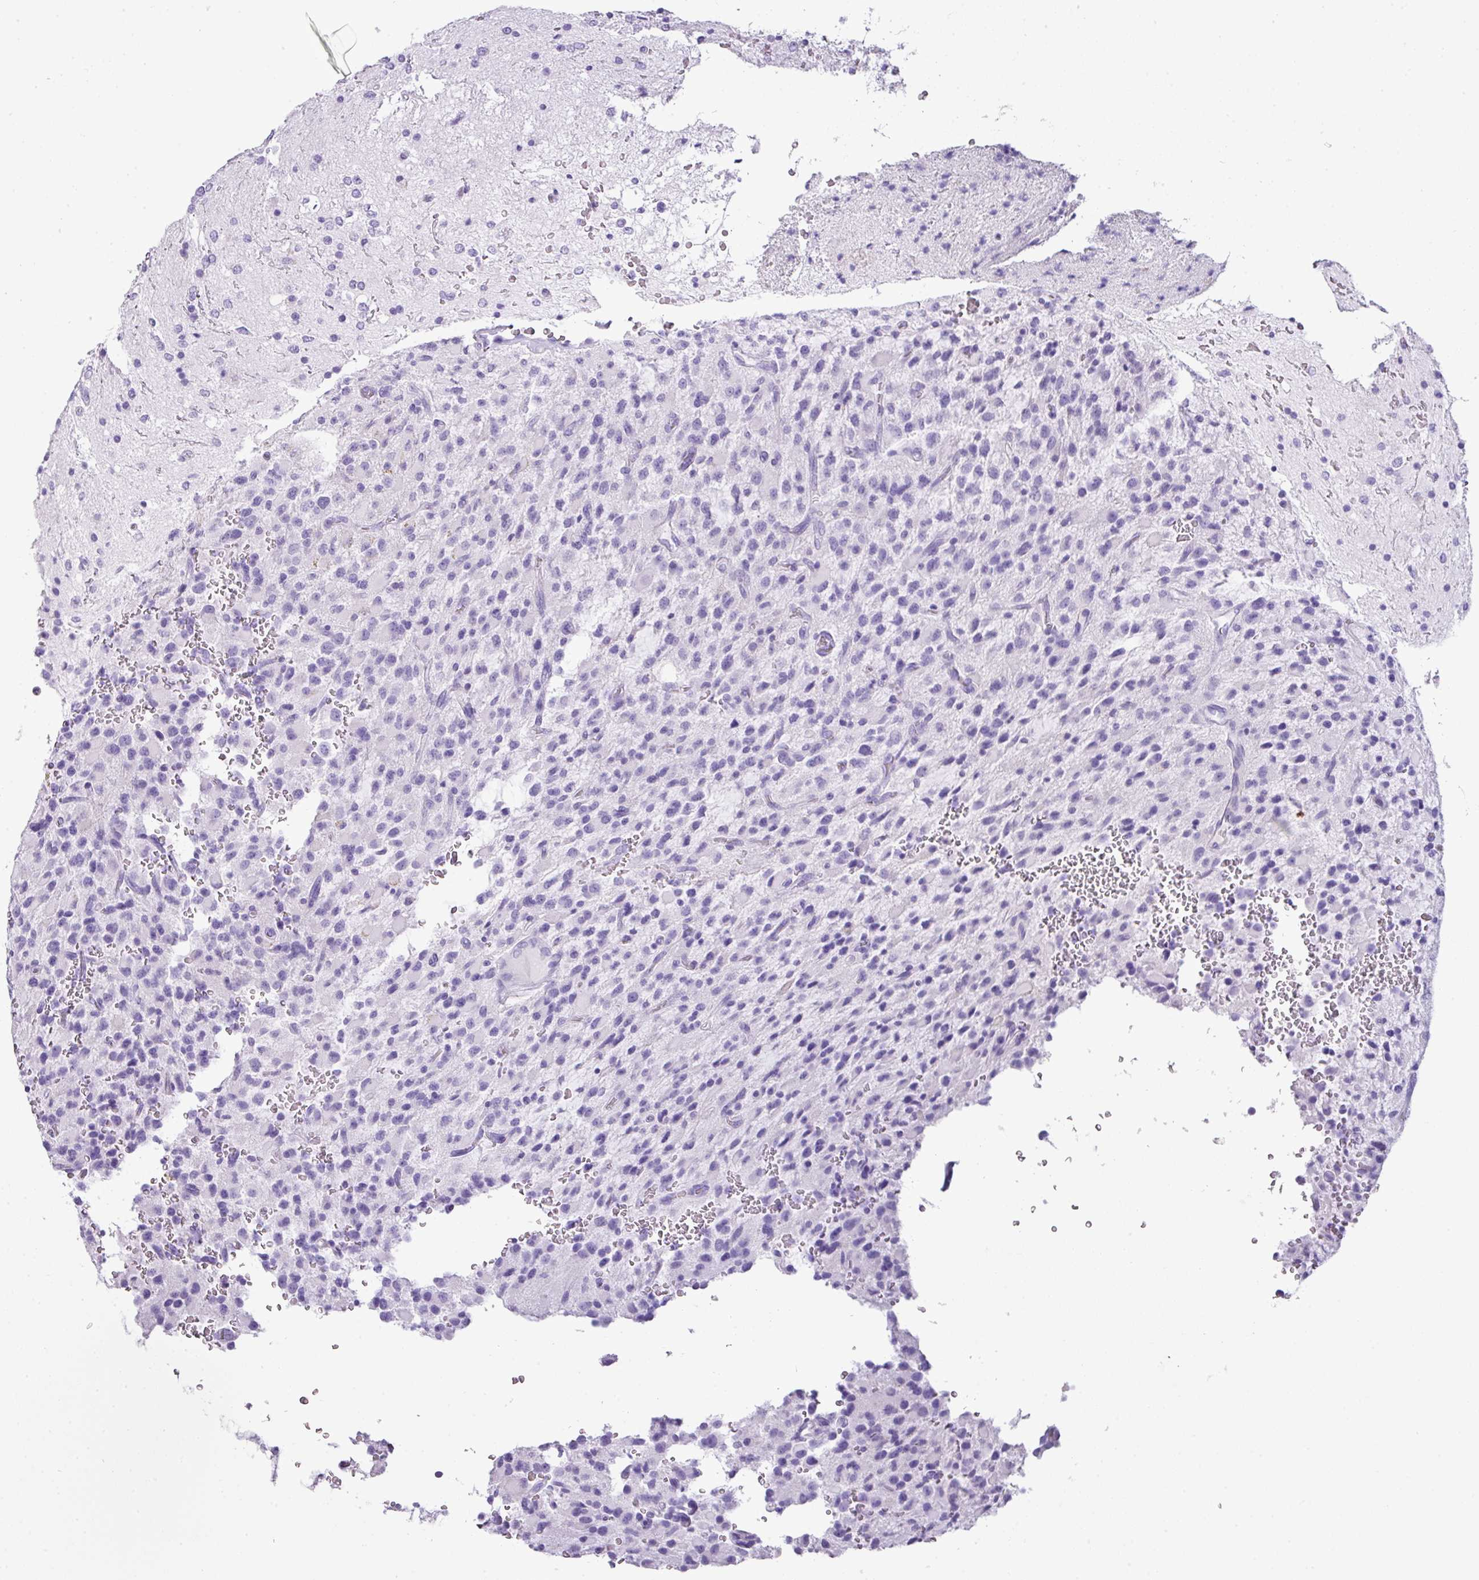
{"staining": {"intensity": "negative", "quantity": "none", "location": "none"}, "tissue": "glioma", "cell_type": "Tumor cells", "image_type": "cancer", "snomed": [{"axis": "morphology", "description": "Glioma, malignant, High grade"}, {"axis": "topography", "description": "Brain"}], "caption": "This is a image of immunohistochemistry staining of high-grade glioma (malignant), which shows no staining in tumor cells.", "gene": "TNP1", "patient": {"sex": "male", "age": 34}}